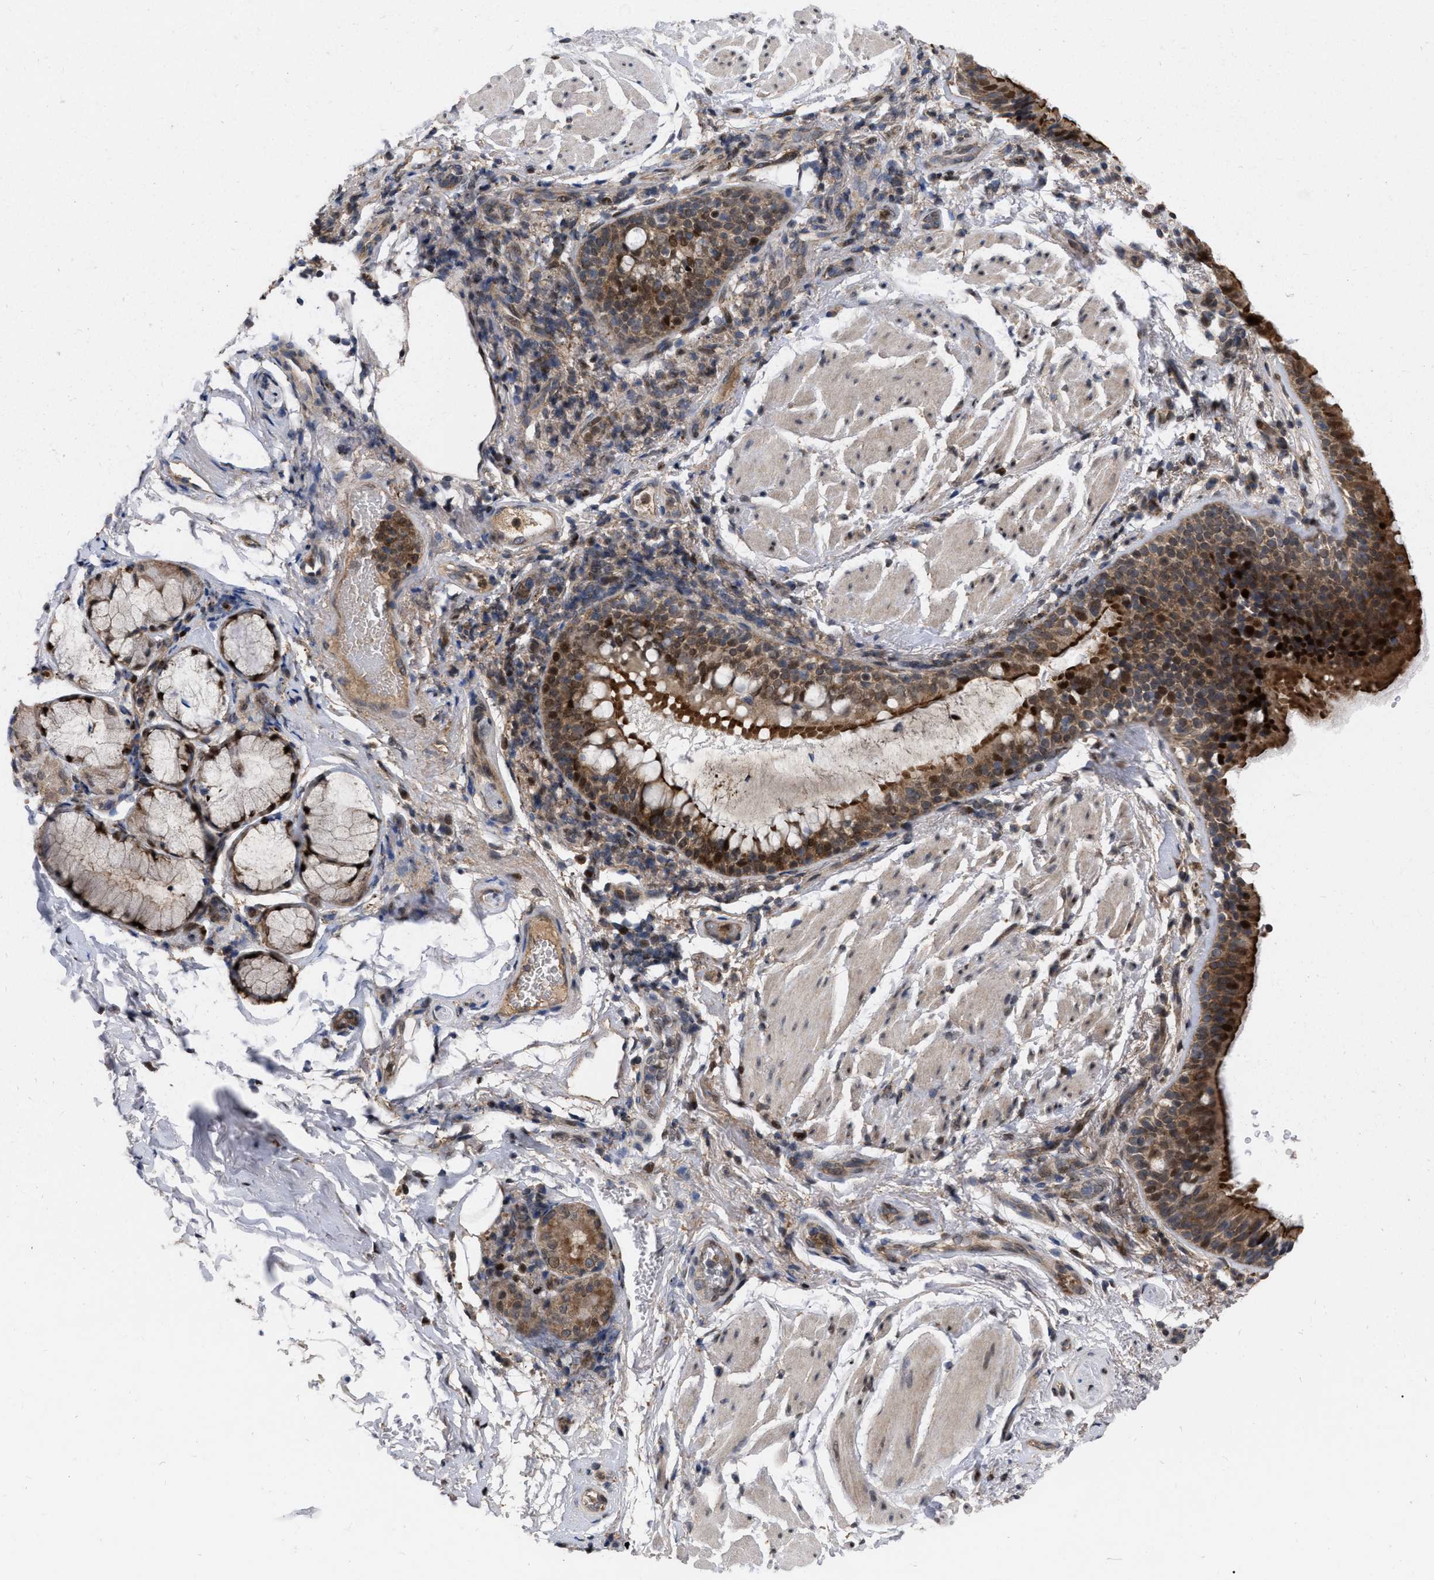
{"staining": {"intensity": "strong", "quantity": ">75%", "location": "cytoplasmic/membranous,nuclear"}, "tissue": "bronchus", "cell_type": "Respiratory epithelial cells", "image_type": "normal", "snomed": [{"axis": "morphology", "description": "Normal tissue, NOS"}, {"axis": "morphology", "description": "Inflammation, NOS"}, {"axis": "topography", "description": "Cartilage tissue"}, {"axis": "topography", "description": "Bronchus"}], "caption": "Strong cytoplasmic/membranous,nuclear protein positivity is seen in about >75% of respiratory epithelial cells in bronchus.", "gene": "MDM4", "patient": {"sex": "male", "age": 77}}